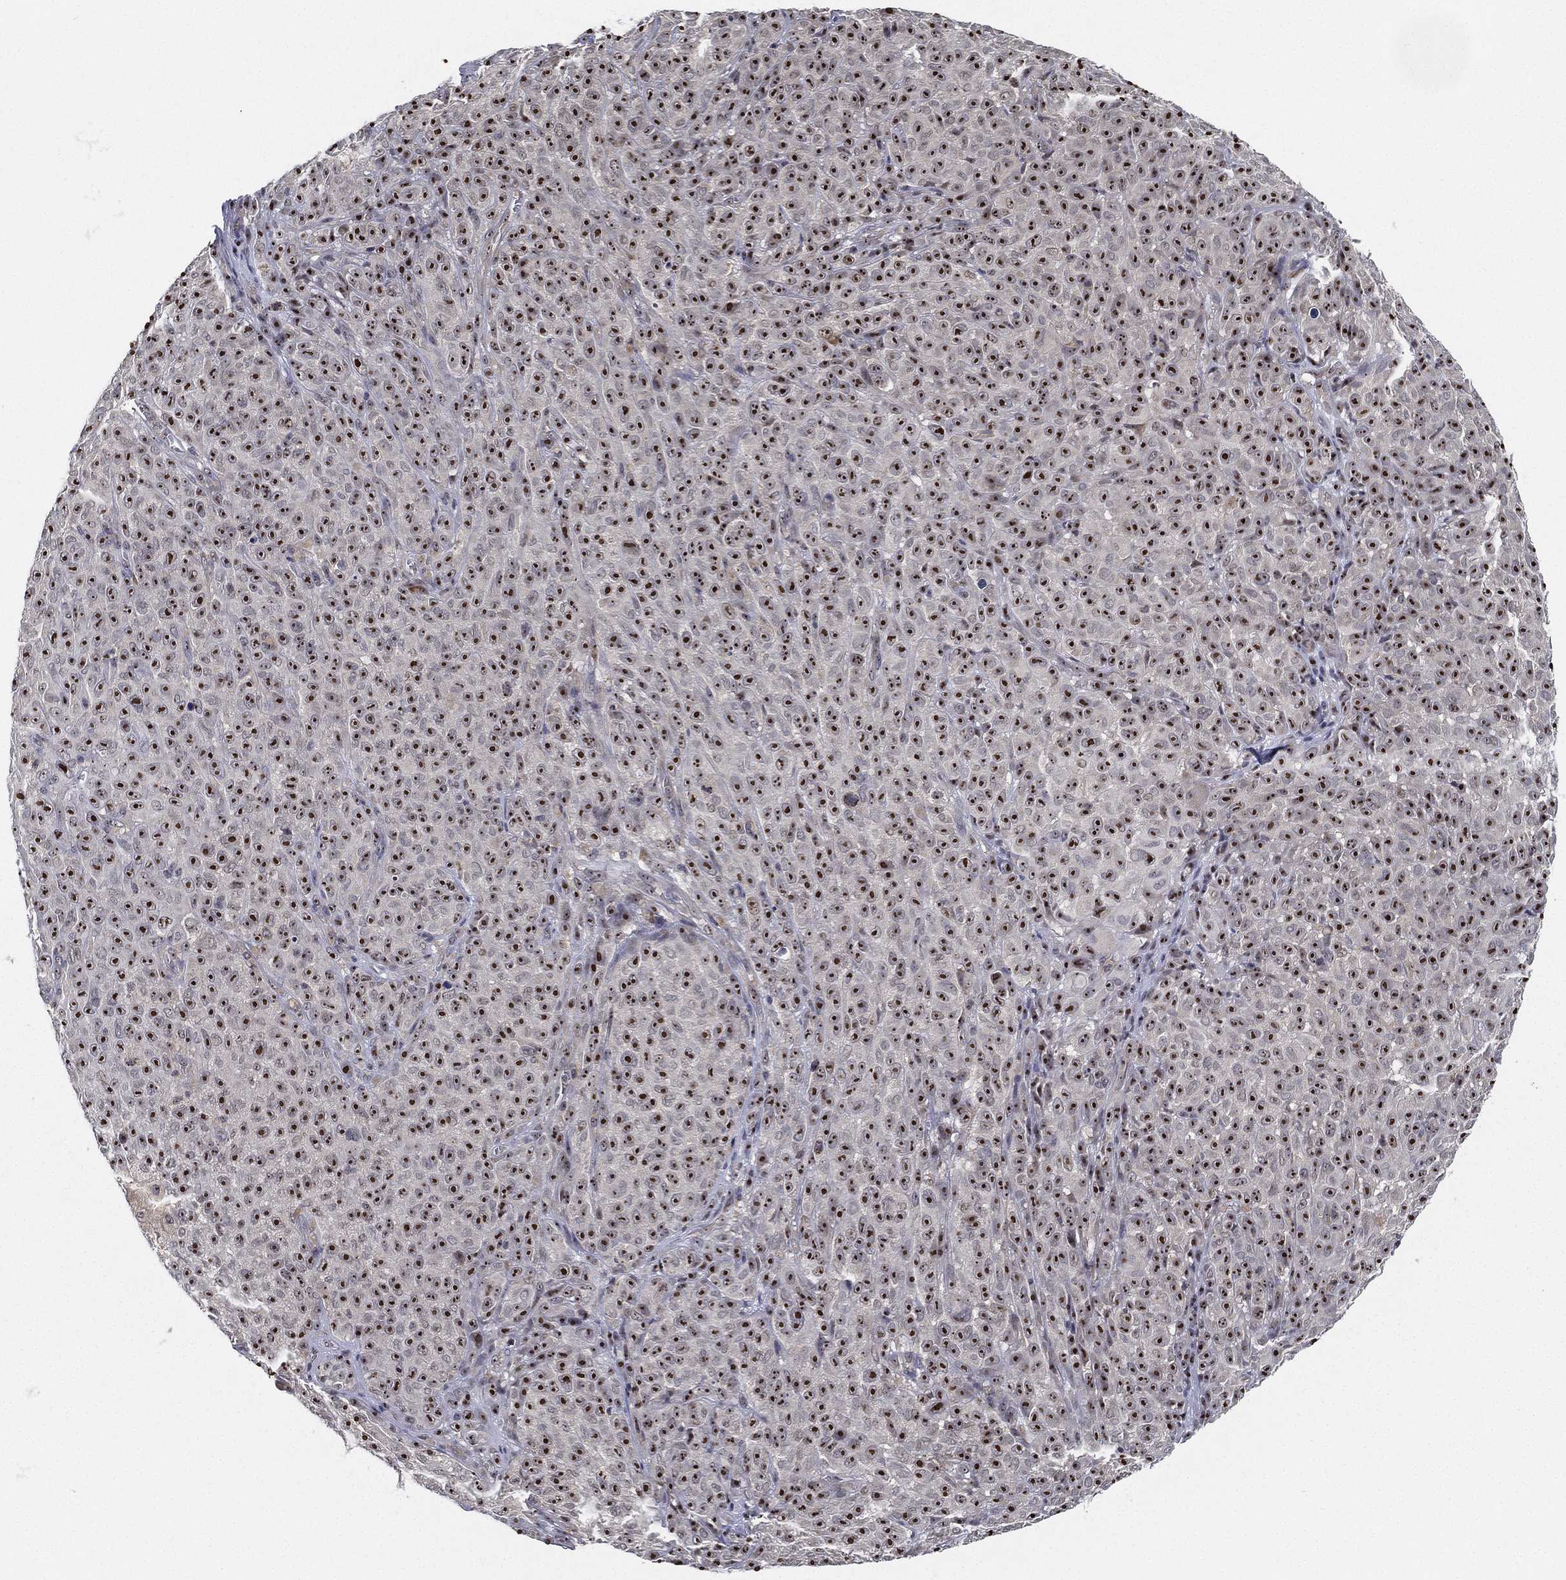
{"staining": {"intensity": "strong", "quantity": ">75%", "location": "nuclear"}, "tissue": "melanoma", "cell_type": "Tumor cells", "image_type": "cancer", "snomed": [{"axis": "morphology", "description": "Malignant melanoma, NOS"}, {"axis": "topography", "description": "Skin"}], "caption": "Protein staining demonstrates strong nuclear staining in about >75% of tumor cells in melanoma. Immunohistochemistry (ihc) stains the protein in brown and the nuclei are stained blue.", "gene": "PPP1R16B", "patient": {"sex": "female", "age": 82}}